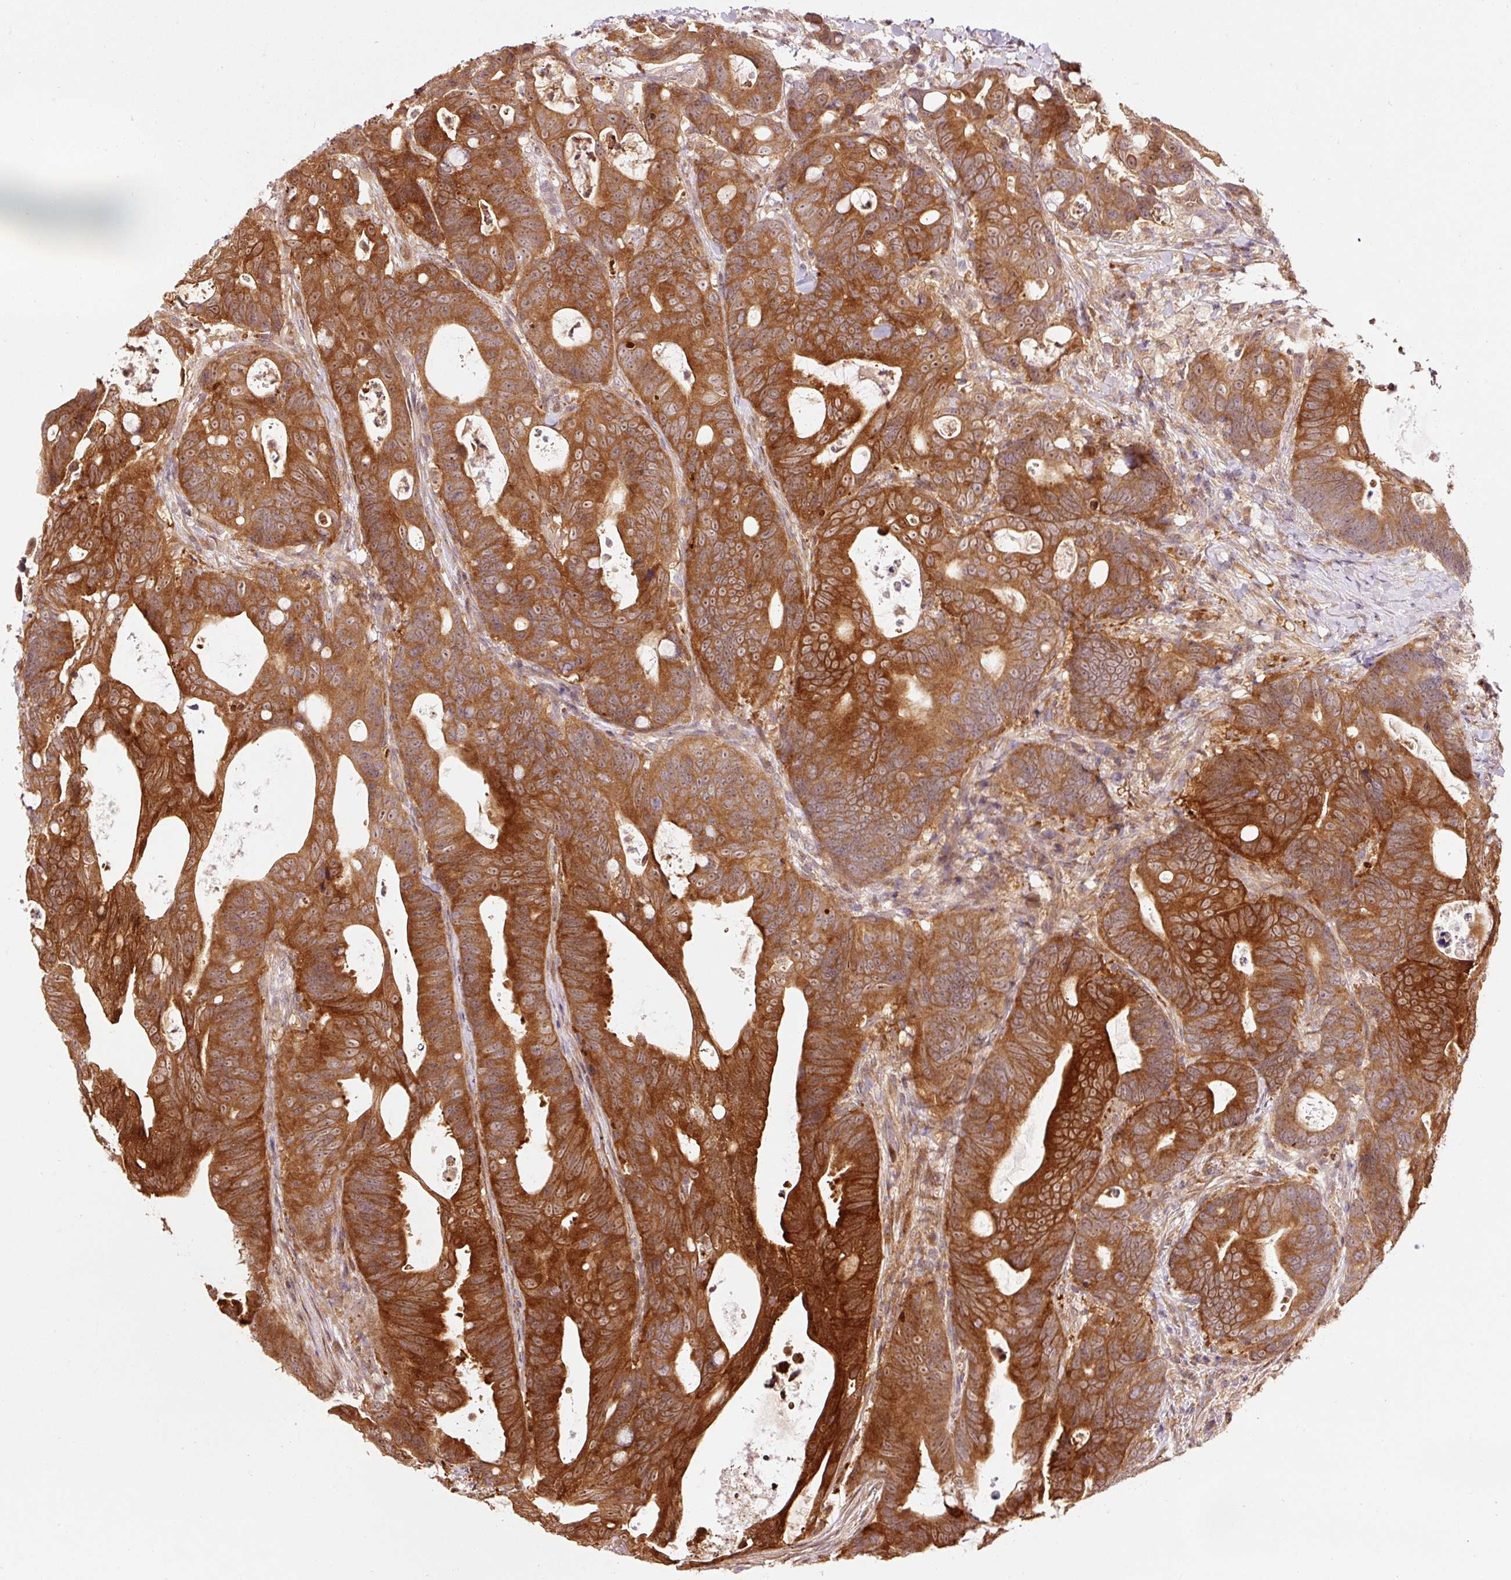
{"staining": {"intensity": "strong", "quantity": ">75%", "location": "cytoplasmic/membranous,nuclear"}, "tissue": "colorectal cancer", "cell_type": "Tumor cells", "image_type": "cancer", "snomed": [{"axis": "morphology", "description": "Adenocarcinoma, NOS"}, {"axis": "topography", "description": "Colon"}], "caption": "Human colorectal adenocarcinoma stained with a protein marker shows strong staining in tumor cells.", "gene": "FBXL14", "patient": {"sex": "female", "age": 82}}